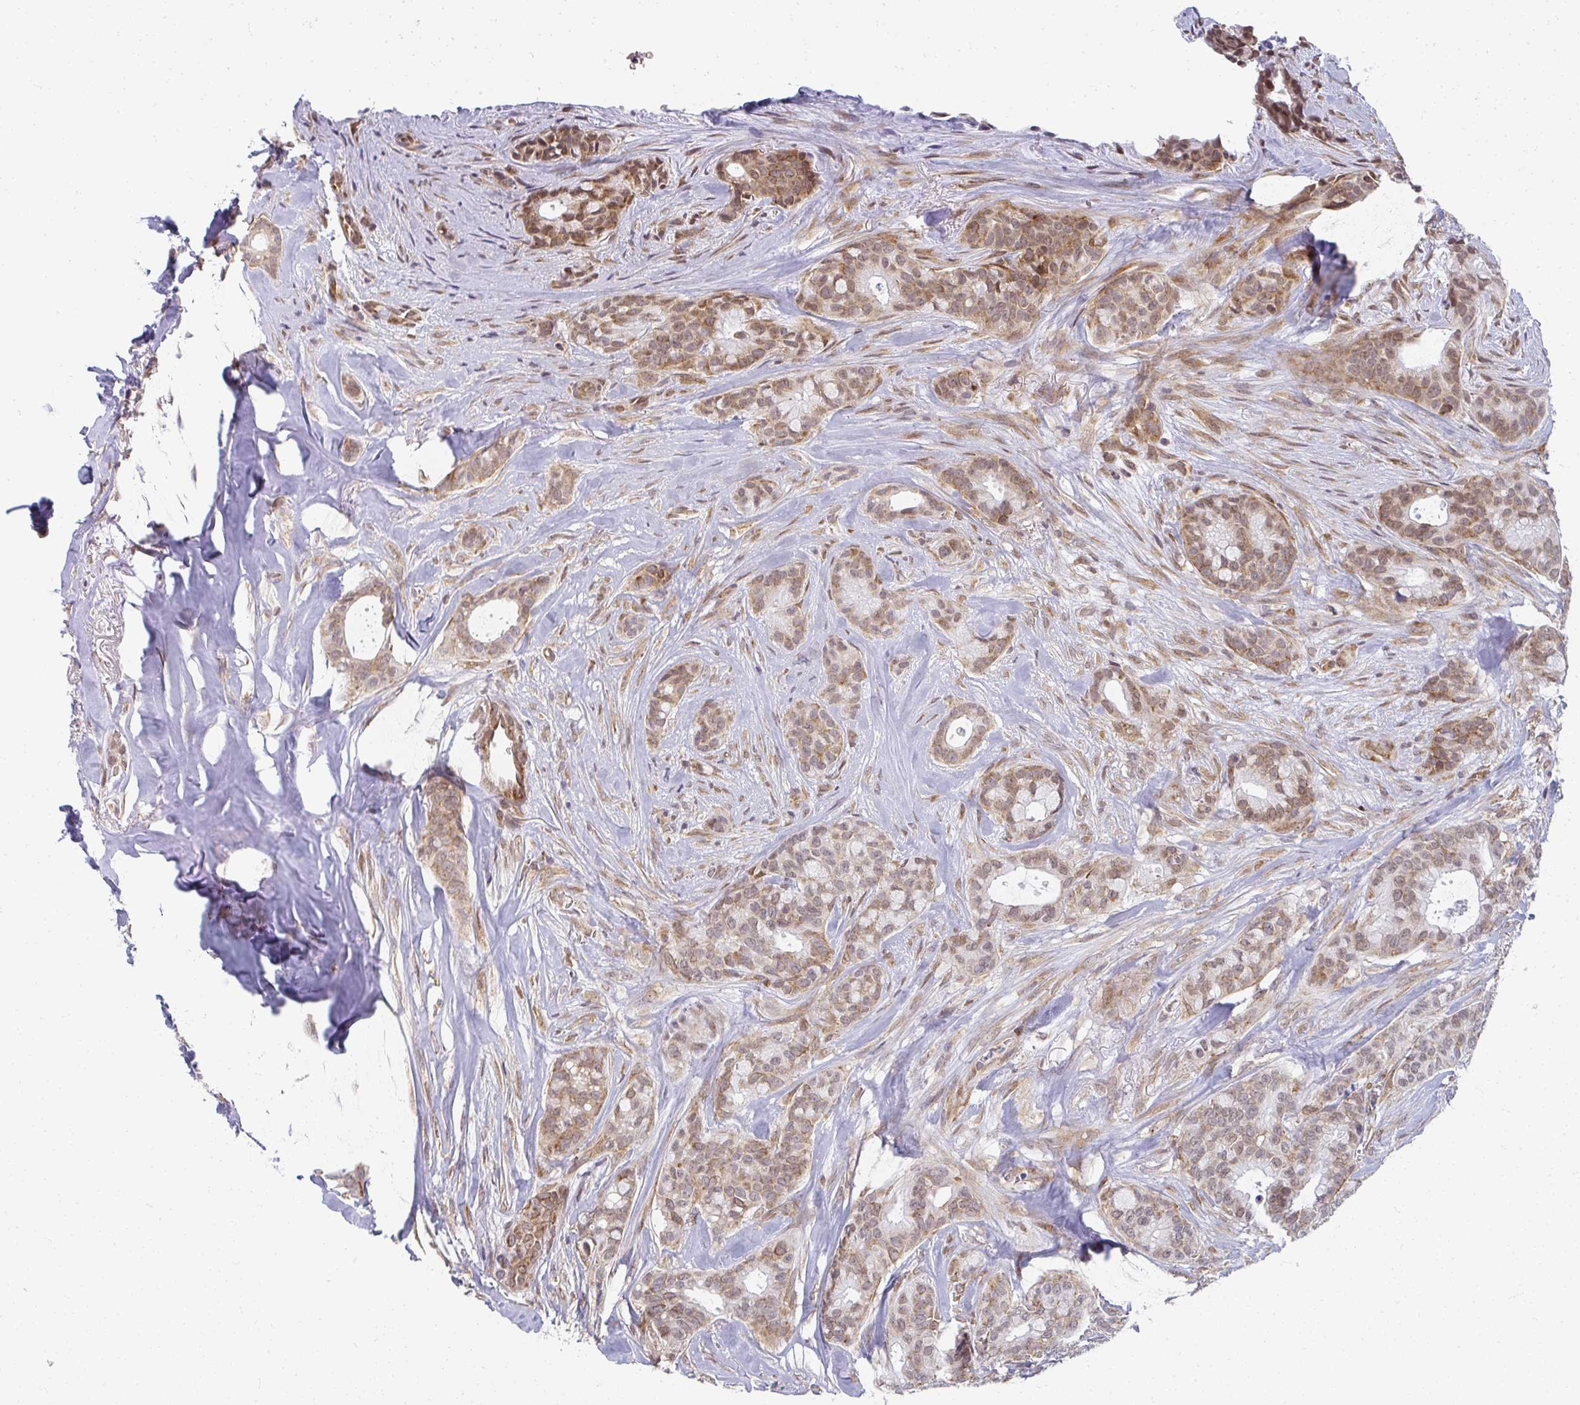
{"staining": {"intensity": "moderate", "quantity": "25%-75%", "location": "cytoplasmic/membranous"}, "tissue": "breast cancer", "cell_type": "Tumor cells", "image_type": "cancer", "snomed": [{"axis": "morphology", "description": "Duct carcinoma"}, {"axis": "topography", "description": "Breast"}], "caption": "DAB (3,3'-diaminobenzidine) immunohistochemical staining of breast cancer (intraductal carcinoma) exhibits moderate cytoplasmic/membranous protein positivity in about 25%-75% of tumor cells.", "gene": "SYNCRIP", "patient": {"sex": "female", "age": 84}}